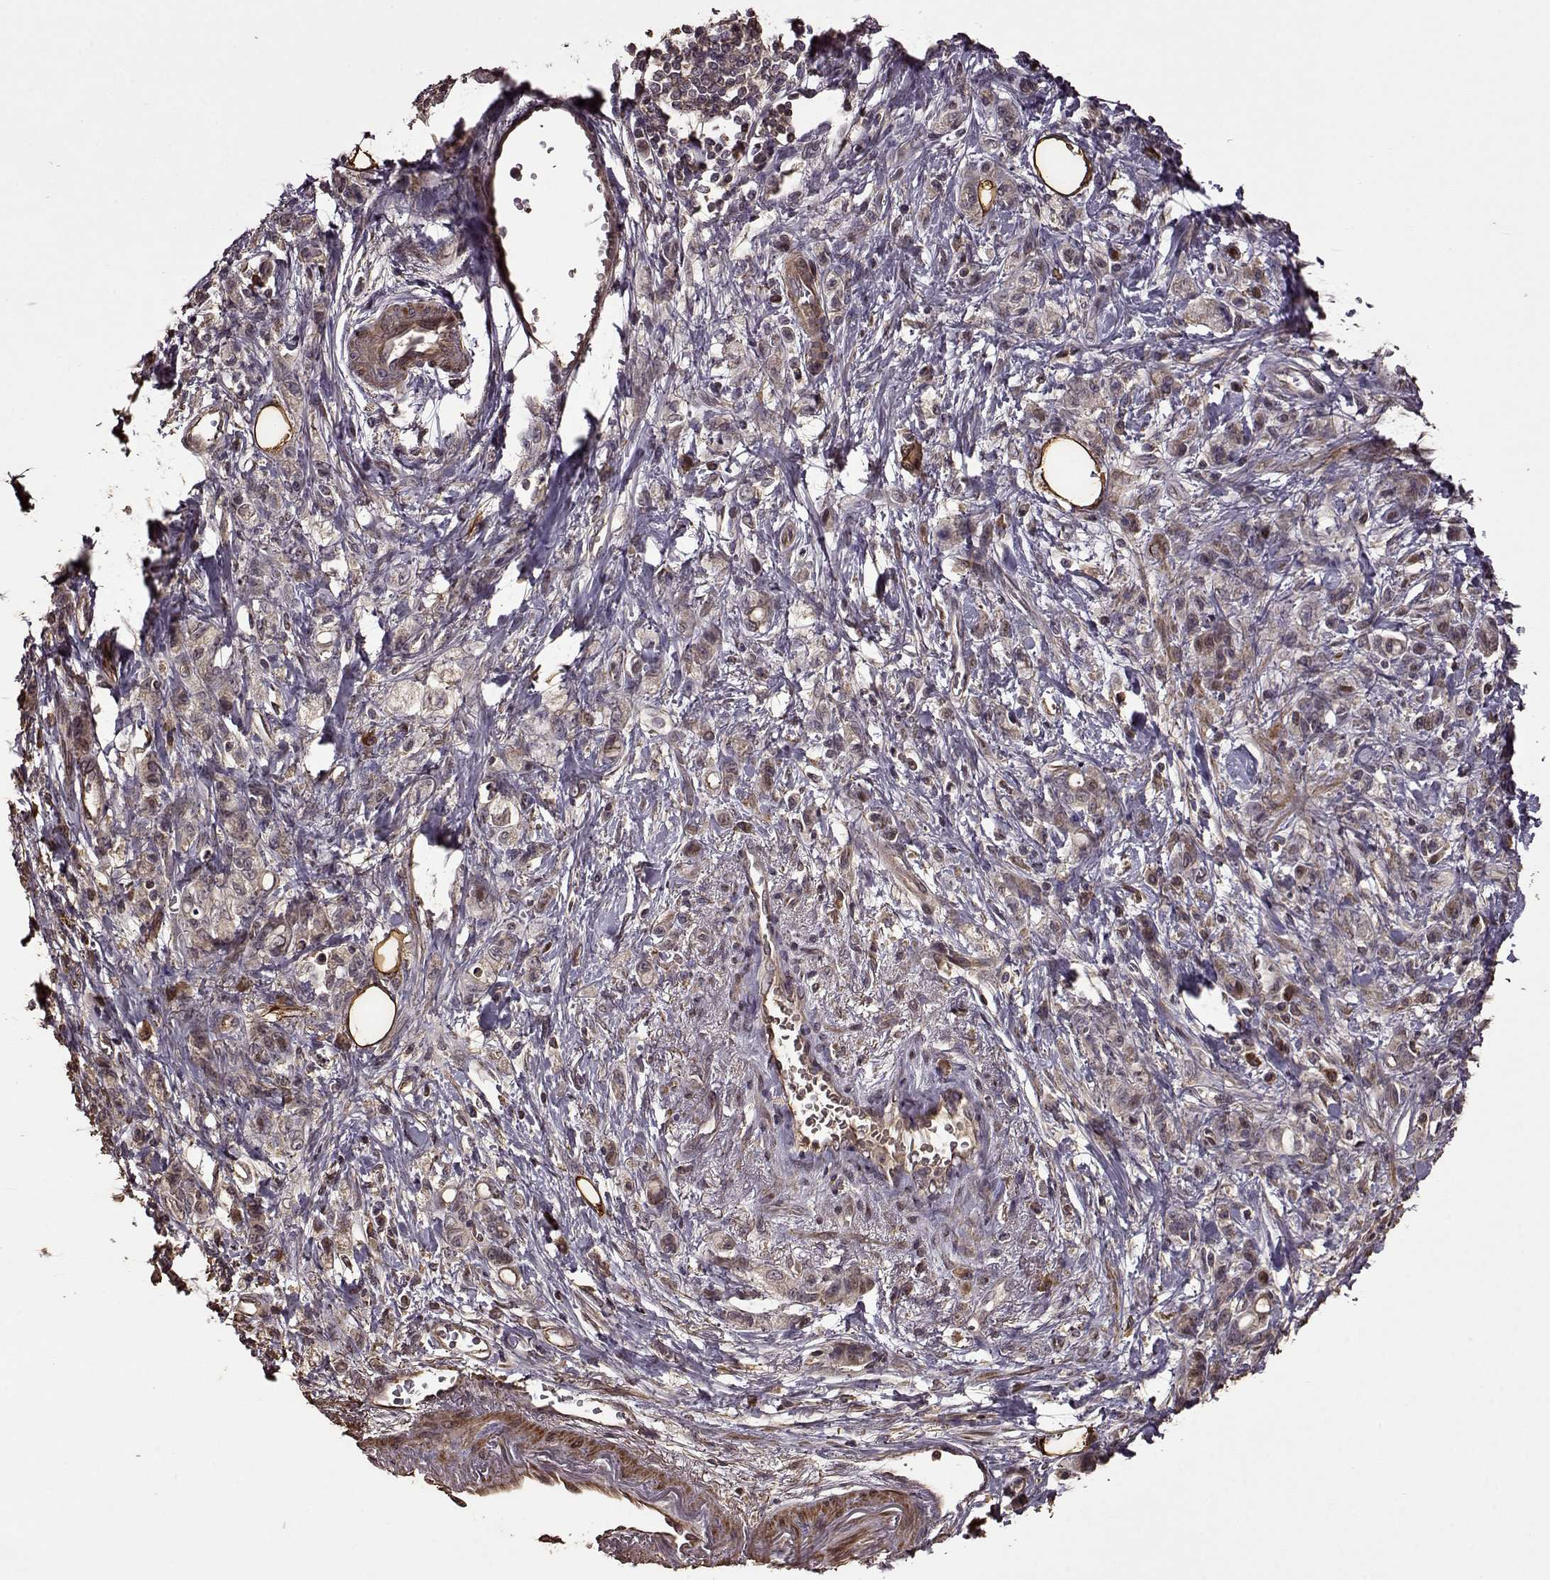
{"staining": {"intensity": "weak", "quantity": "25%-75%", "location": "cytoplasmic/membranous"}, "tissue": "stomach cancer", "cell_type": "Tumor cells", "image_type": "cancer", "snomed": [{"axis": "morphology", "description": "Adenocarcinoma, NOS"}, {"axis": "topography", "description": "Stomach"}], "caption": "Brown immunohistochemical staining in human adenocarcinoma (stomach) exhibits weak cytoplasmic/membranous positivity in approximately 25%-75% of tumor cells. (DAB (3,3'-diaminobenzidine) = brown stain, brightfield microscopy at high magnification).", "gene": "FBXW11", "patient": {"sex": "male", "age": 77}}